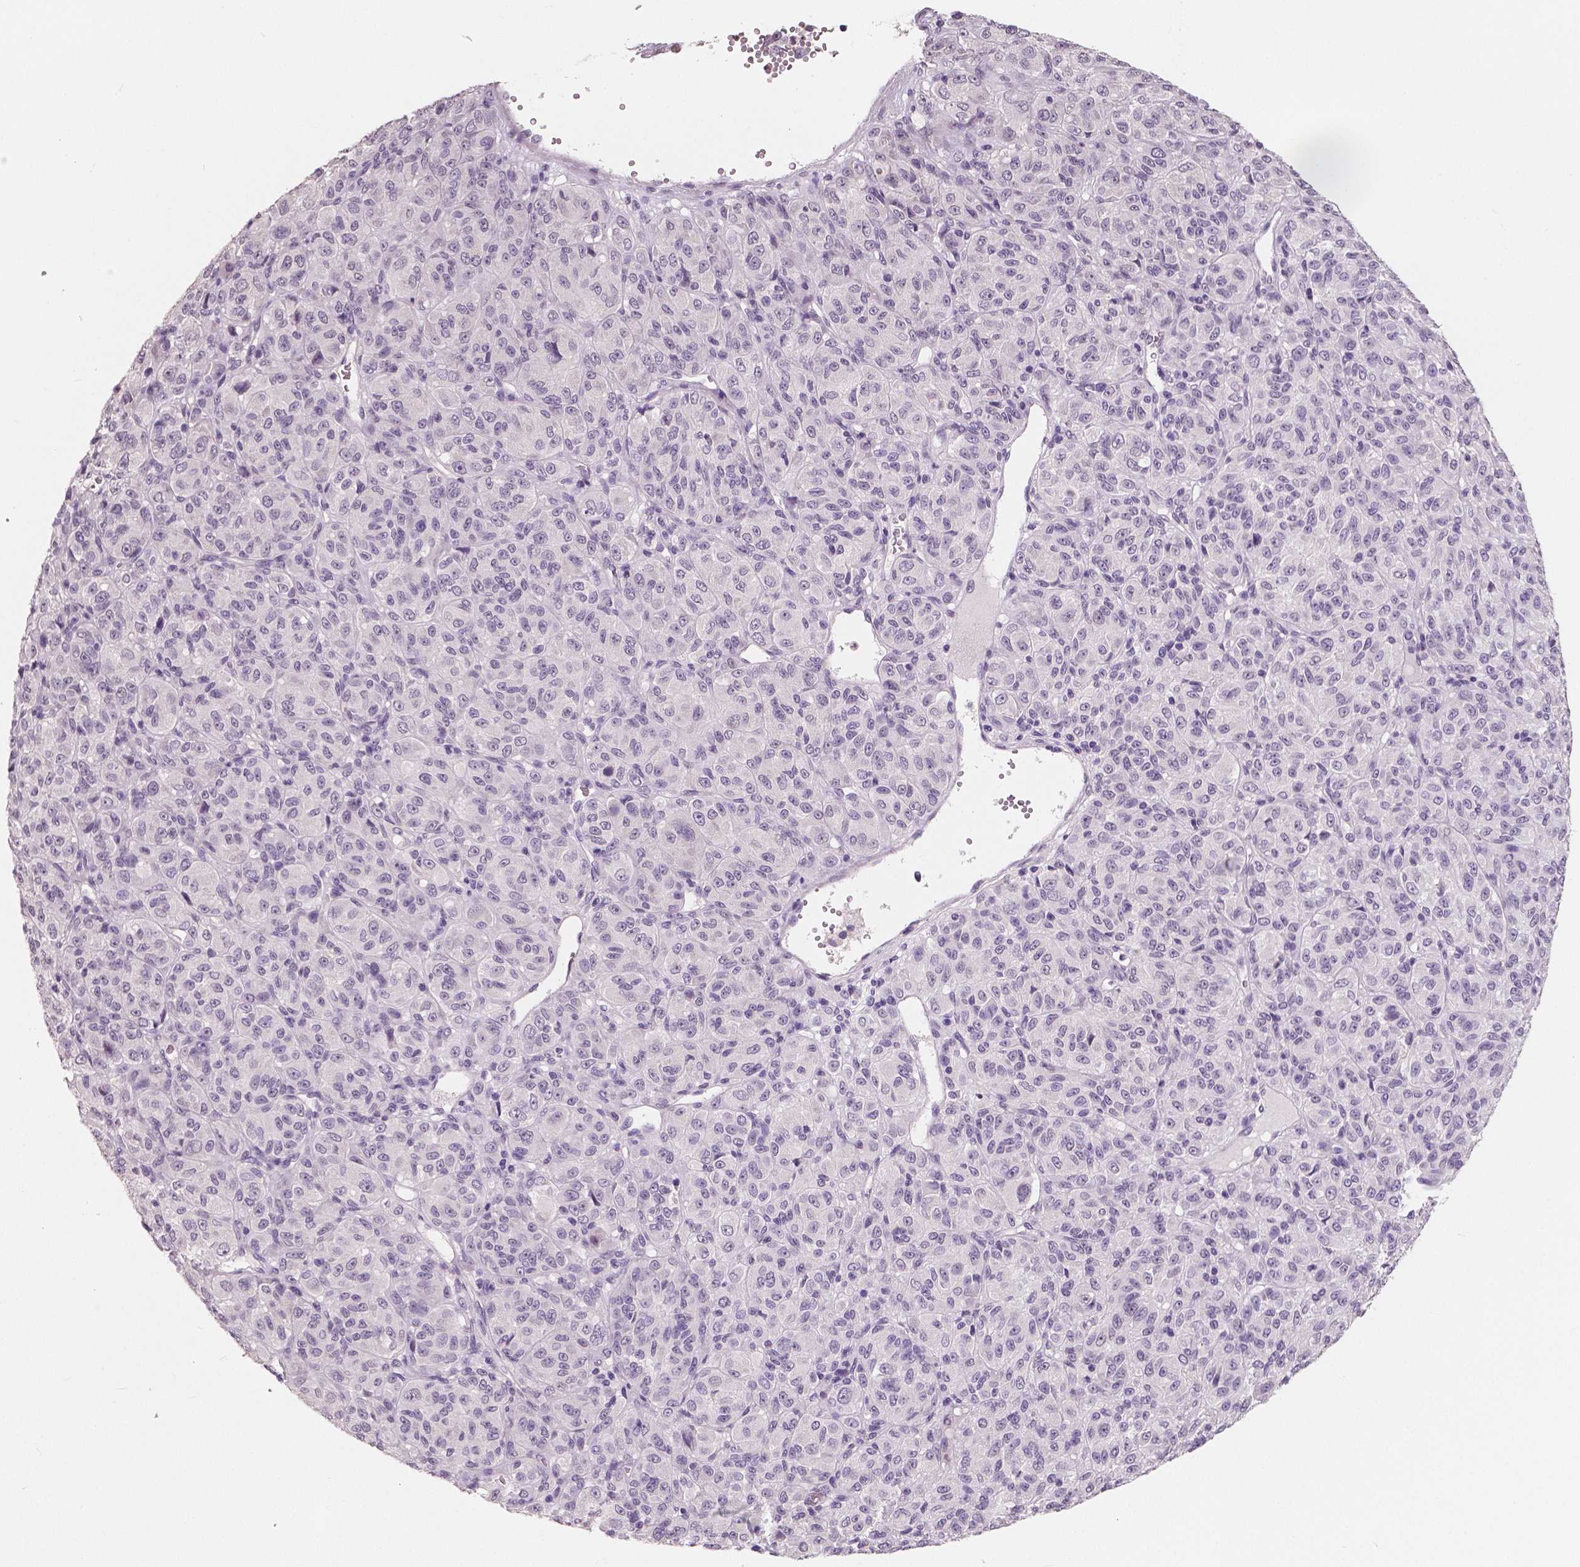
{"staining": {"intensity": "negative", "quantity": "none", "location": "none"}, "tissue": "melanoma", "cell_type": "Tumor cells", "image_type": "cancer", "snomed": [{"axis": "morphology", "description": "Malignant melanoma, Metastatic site"}, {"axis": "topography", "description": "Brain"}], "caption": "Immunohistochemistry (IHC) image of neoplastic tissue: human malignant melanoma (metastatic site) stained with DAB (3,3'-diaminobenzidine) reveals no significant protein staining in tumor cells.", "gene": "NECAB1", "patient": {"sex": "female", "age": 56}}